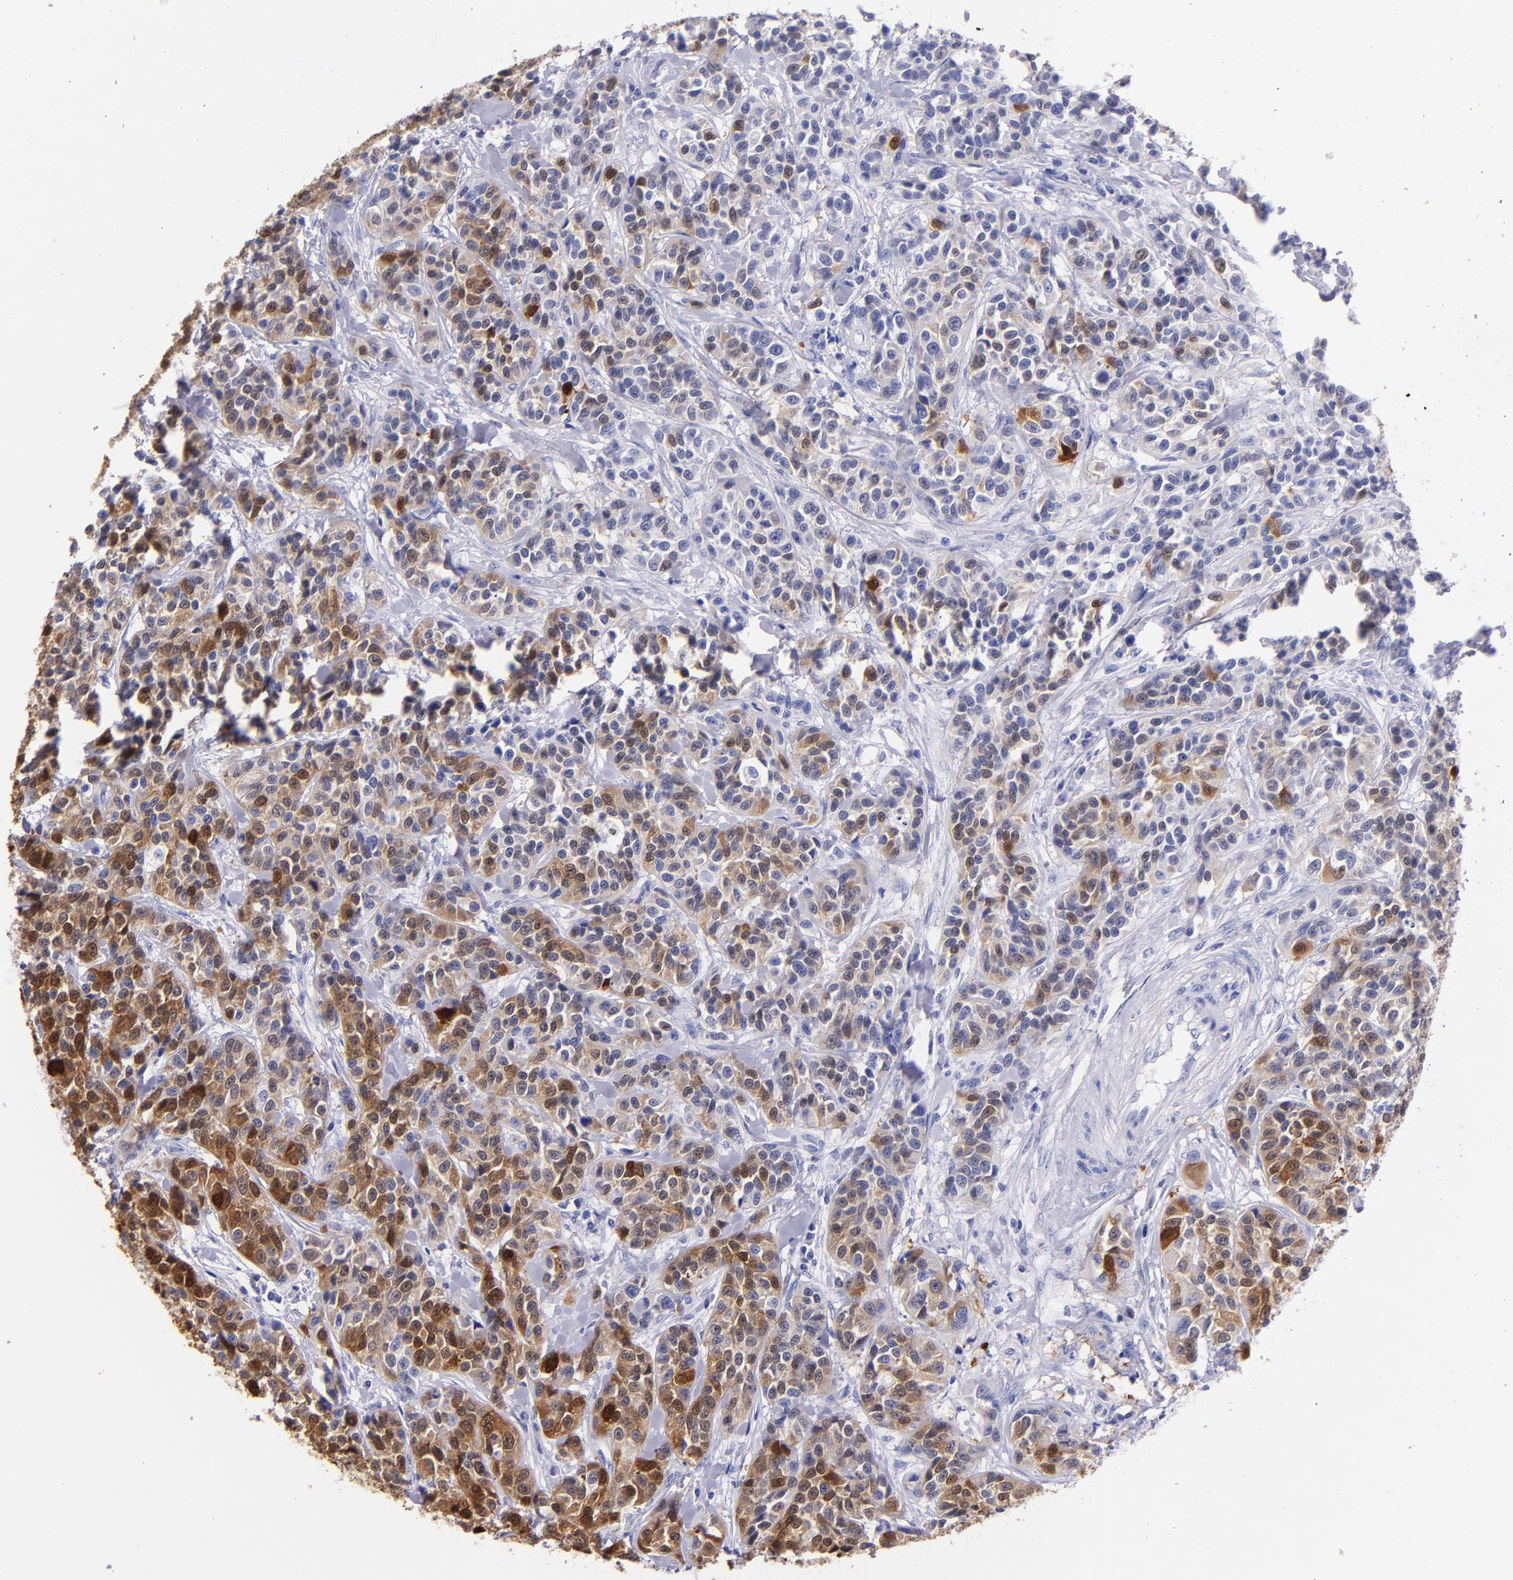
{"staining": {"intensity": "strong", "quantity": ">75%", "location": "cytoplasmic/membranous"}, "tissue": "urothelial cancer", "cell_type": "Tumor cells", "image_type": "cancer", "snomed": [{"axis": "morphology", "description": "Urothelial carcinoma, High grade"}, {"axis": "topography", "description": "Urinary bladder"}], "caption": "Immunohistochemistry micrograph of neoplastic tissue: human high-grade urothelial carcinoma stained using IHC exhibits high levels of strong protein expression localized specifically in the cytoplasmic/membranous of tumor cells, appearing as a cytoplasmic/membranous brown color.", "gene": "UCHL1", "patient": {"sex": "female", "age": 81}}